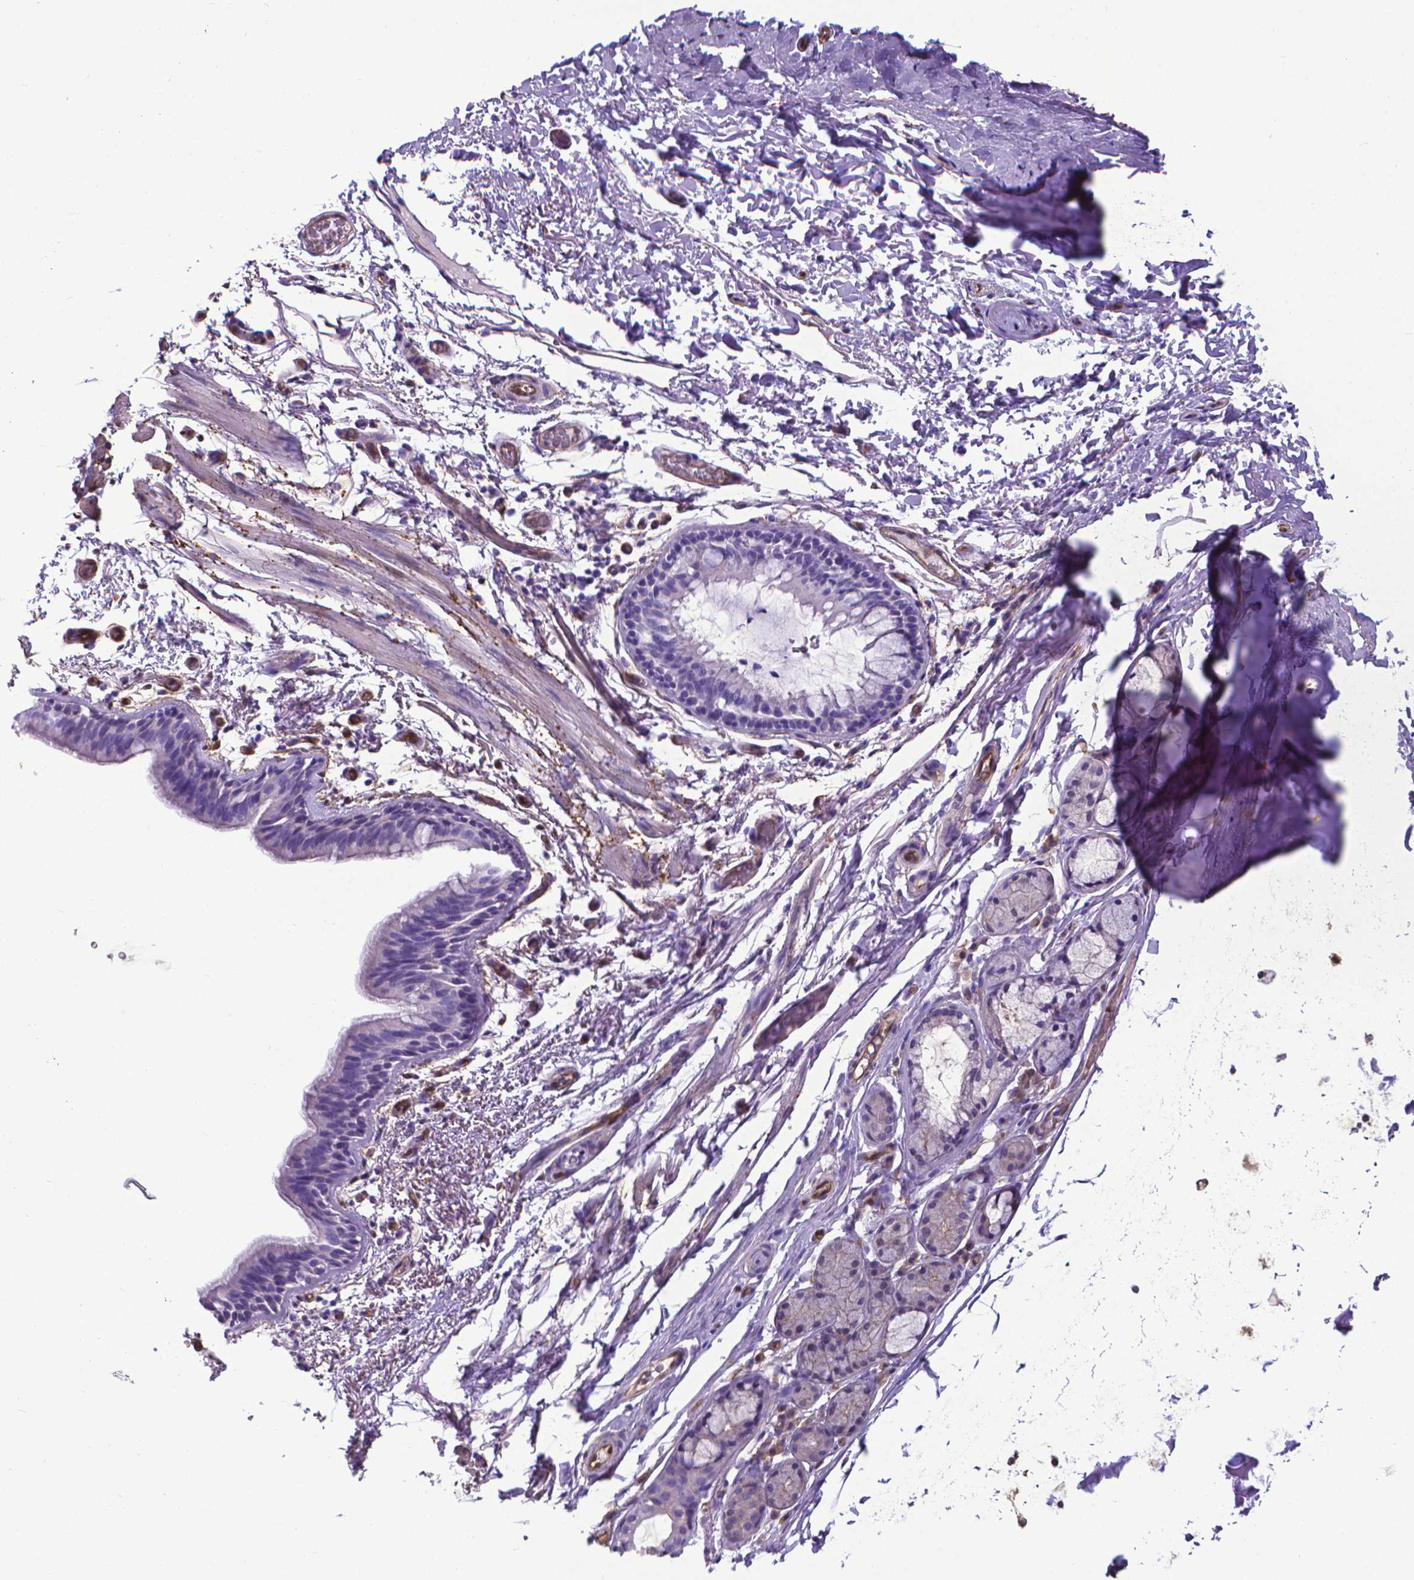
{"staining": {"intensity": "negative", "quantity": "none", "location": "none"}, "tissue": "bronchus", "cell_type": "Respiratory epithelial cells", "image_type": "normal", "snomed": [{"axis": "morphology", "description": "Normal tissue, NOS"}, {"axis": "topography", "description": "Lymph node"}, {"axis": "topography", "description": "Bronchus"}], "caption": "Immunohistochemistry (IHC) histopathology image of benign bronchus stained for a protein (brown), which displays no positivity in respiratory epithelial cells. (Brightfield microscopy of DAB (3,3'-diaminobenzidine) immunohistochemistry at high magnification).", "gene": "CLIC4", "patient": {"sex": "female", "age": 70}}